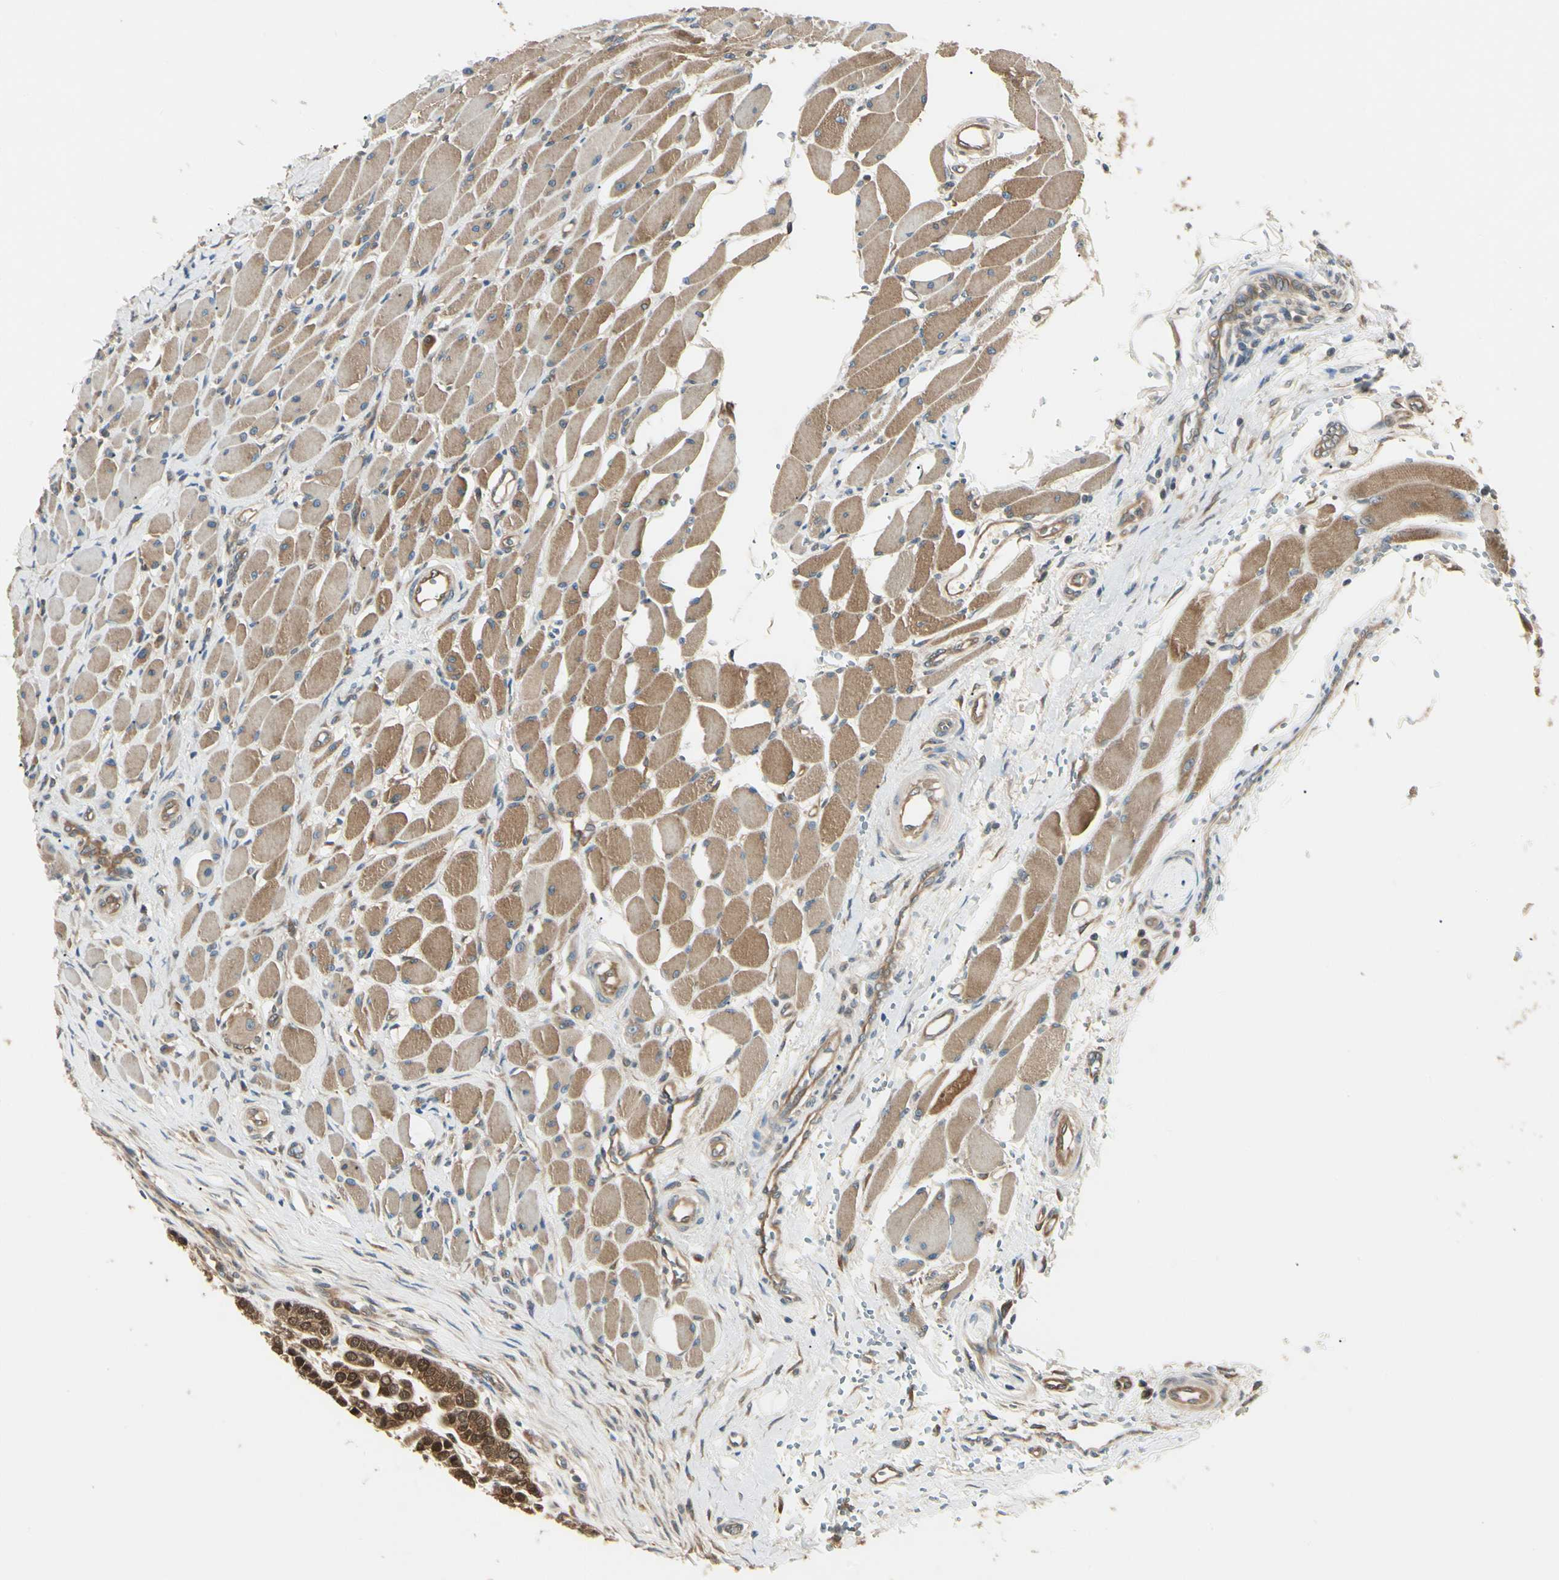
{"staining": {"intensity": "strong", "quantity": ">75%", "location": "cytoplasmic/membranous,nuclear"}, "tissue": "head and neck cancer", "cell_type": "Tumor cells", "image_type": "cancer", "snomed": [{"axis": "morphology", "description": "Adenocarcinoma, NOS"}, {"axis": "morphology", "description": "Adenoma, NOS"}, {"axis": "topography", "description": "Head-Neck"}], "caption": "A high amount of strong cytoplasmic/membranous and nuclear positivity is present in about >75% of tumor cells in head and neck cancer tissue.", "gene": "NME1-NME2", "patient": {"sex": "female", "age": 55}}